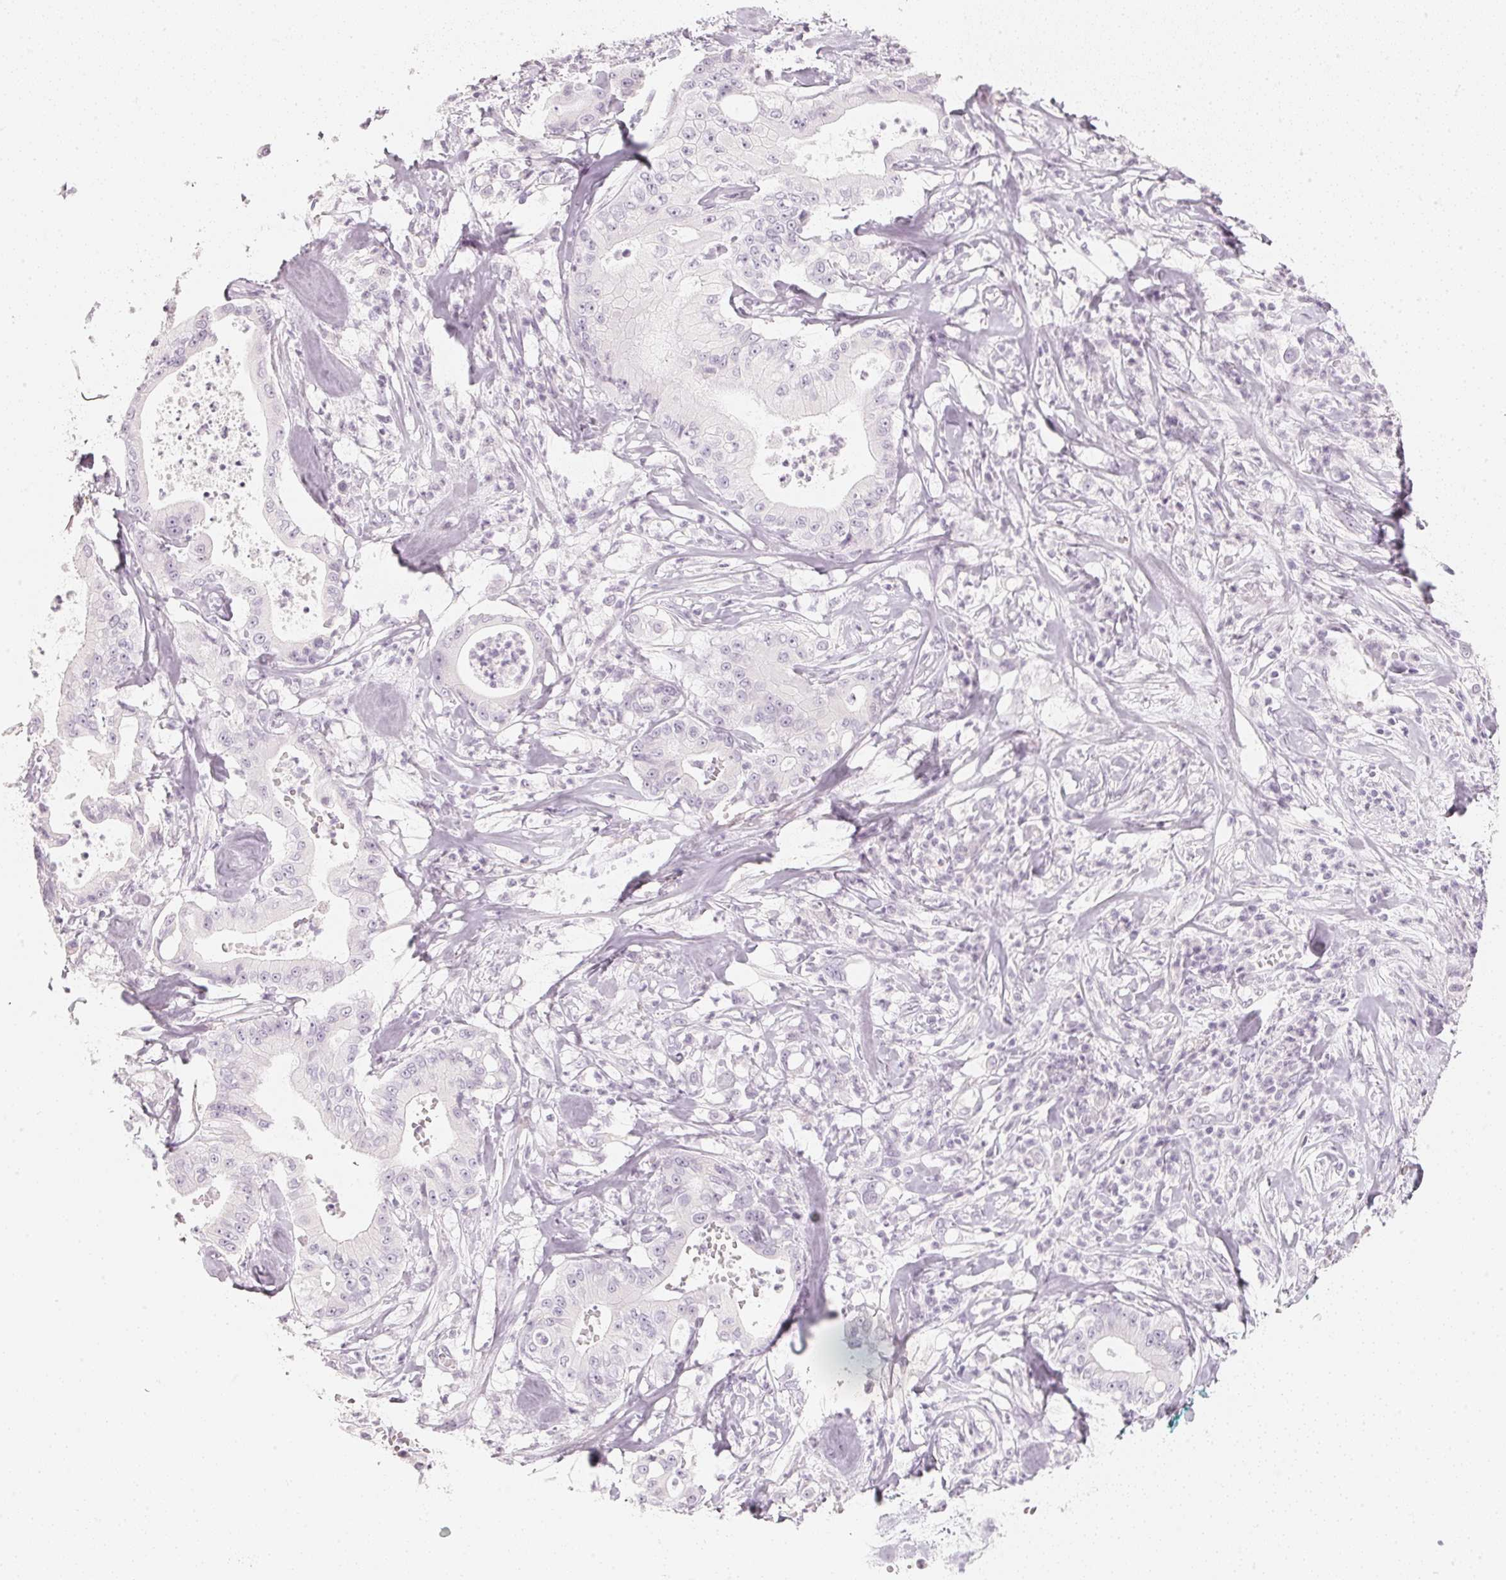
{"staining": {"intensity": "negative", "quantity": "none", "location": "none"}, "tissue": "pancreatic cancer", "cell_type": "Tumor cells", "image_type": "cancer", "snomed": [{"axis": "morphology", "description": "Adenocarcinoma, NOS"}, {"axis": "topography", "description": "Pancreas"}], "caption": "Tumor cells show no significant protein positivity in adenocarcinoma (pancreatic).", "gene": "SLC22A8", "patient": {"sex": "male", "age": 71}}